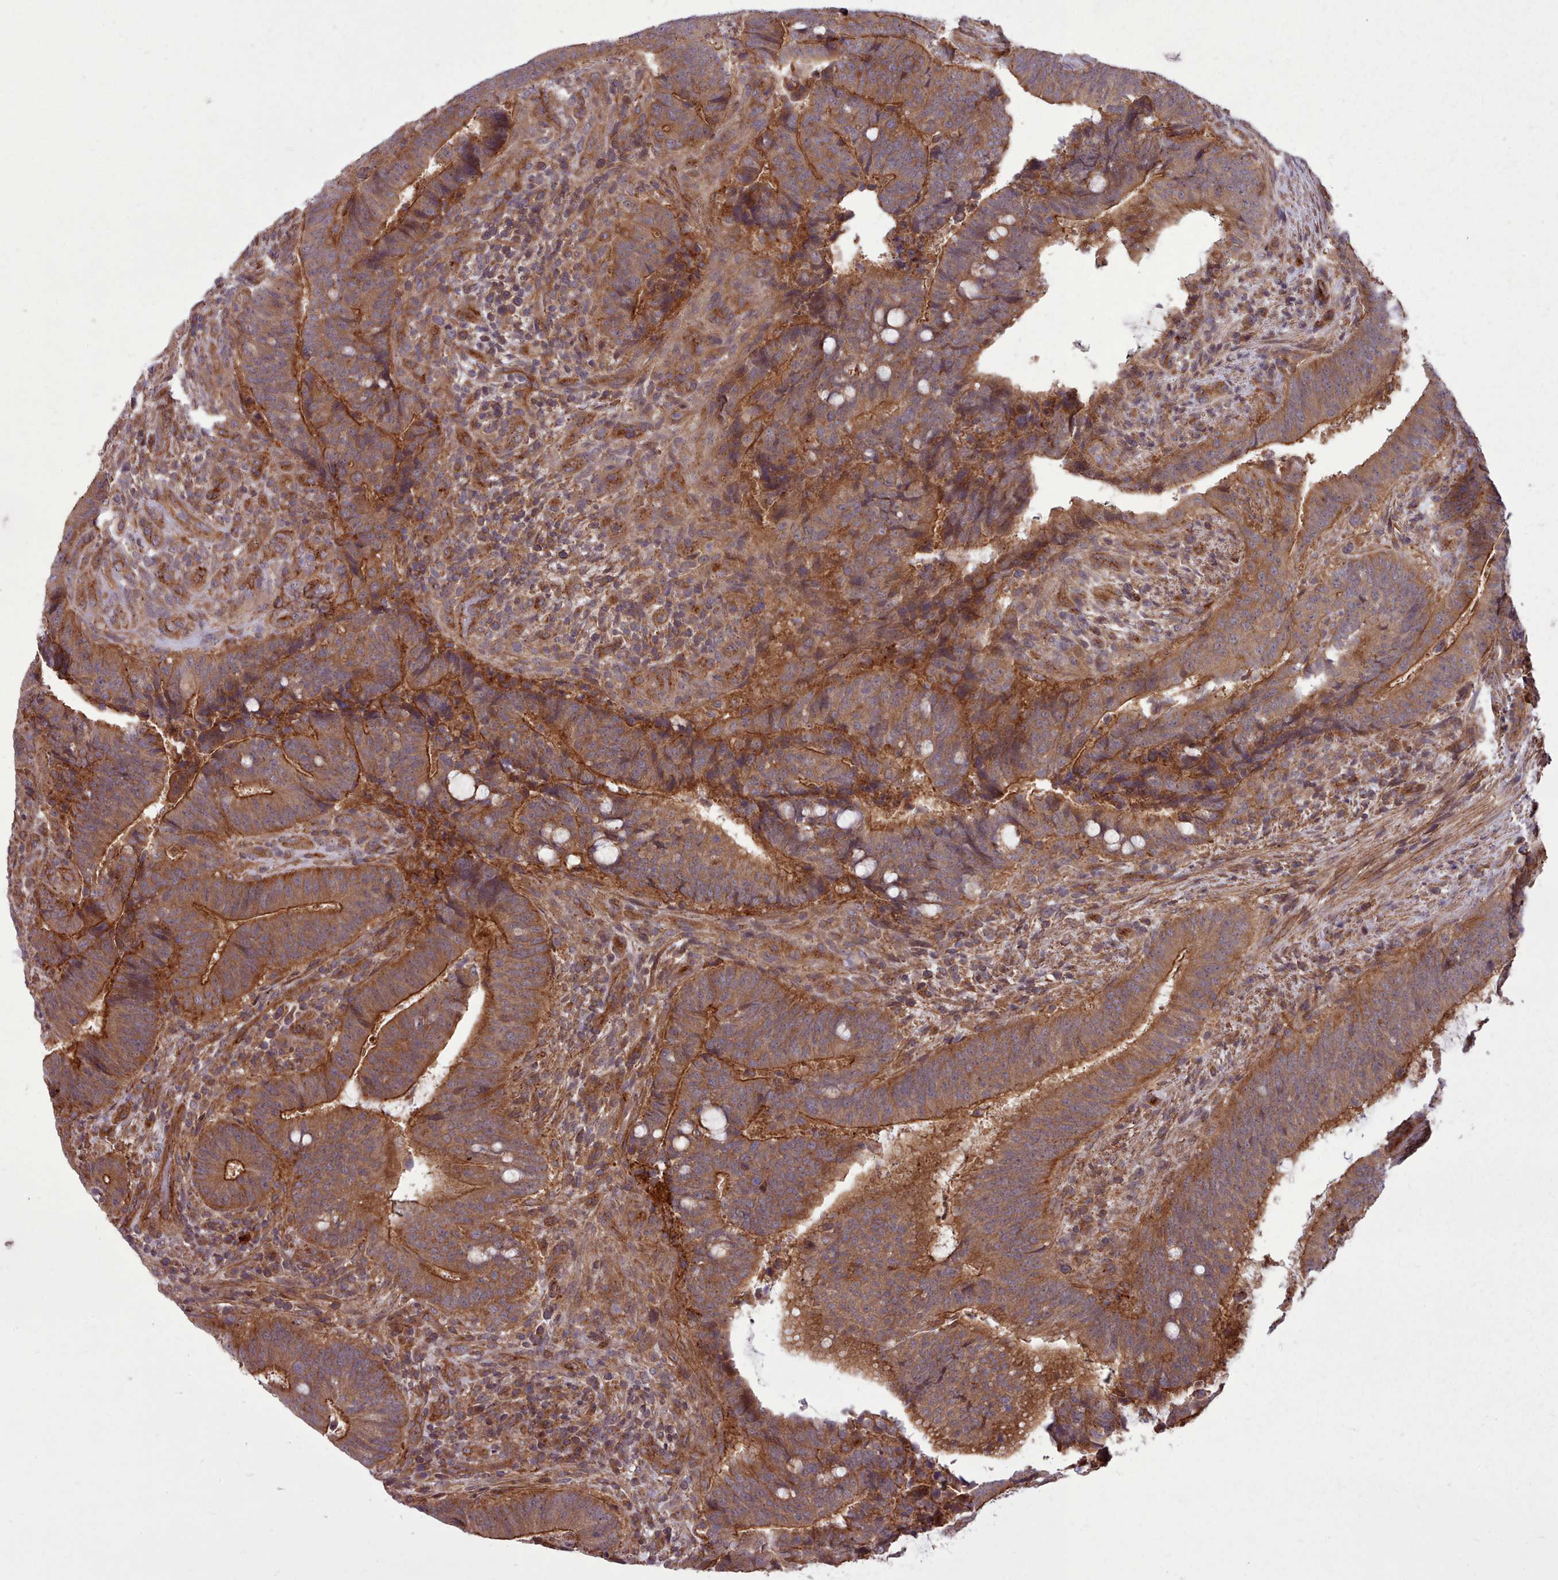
{"staining": {"intensity": "moderate", "quantity": ">75%", "location": "cytoplasmic/membranous"}, "tissue": "colorectal cancer", "cell_type": "Tumor cells", "image_type": "cancer", "snomed": [{"axis": "morphology", "description": "Adenocarcinoma, NOS"}, {"axis": "topography", "description": "Colon"}], "caption": "A brown stain highlights moderate cytoplasmic/membranous staining of a protein in colorectal cancer (adenocarcinoma) tumor cells. The staining was performed using DAB (3,3'-diaminobenzidine) to visualize the protein expression in brown, while the nuclei were stained in blue with hematoxylin (Magnification: 20x).", "gene": "STUB1", "patient": {"sex": "female", "age": 43}}